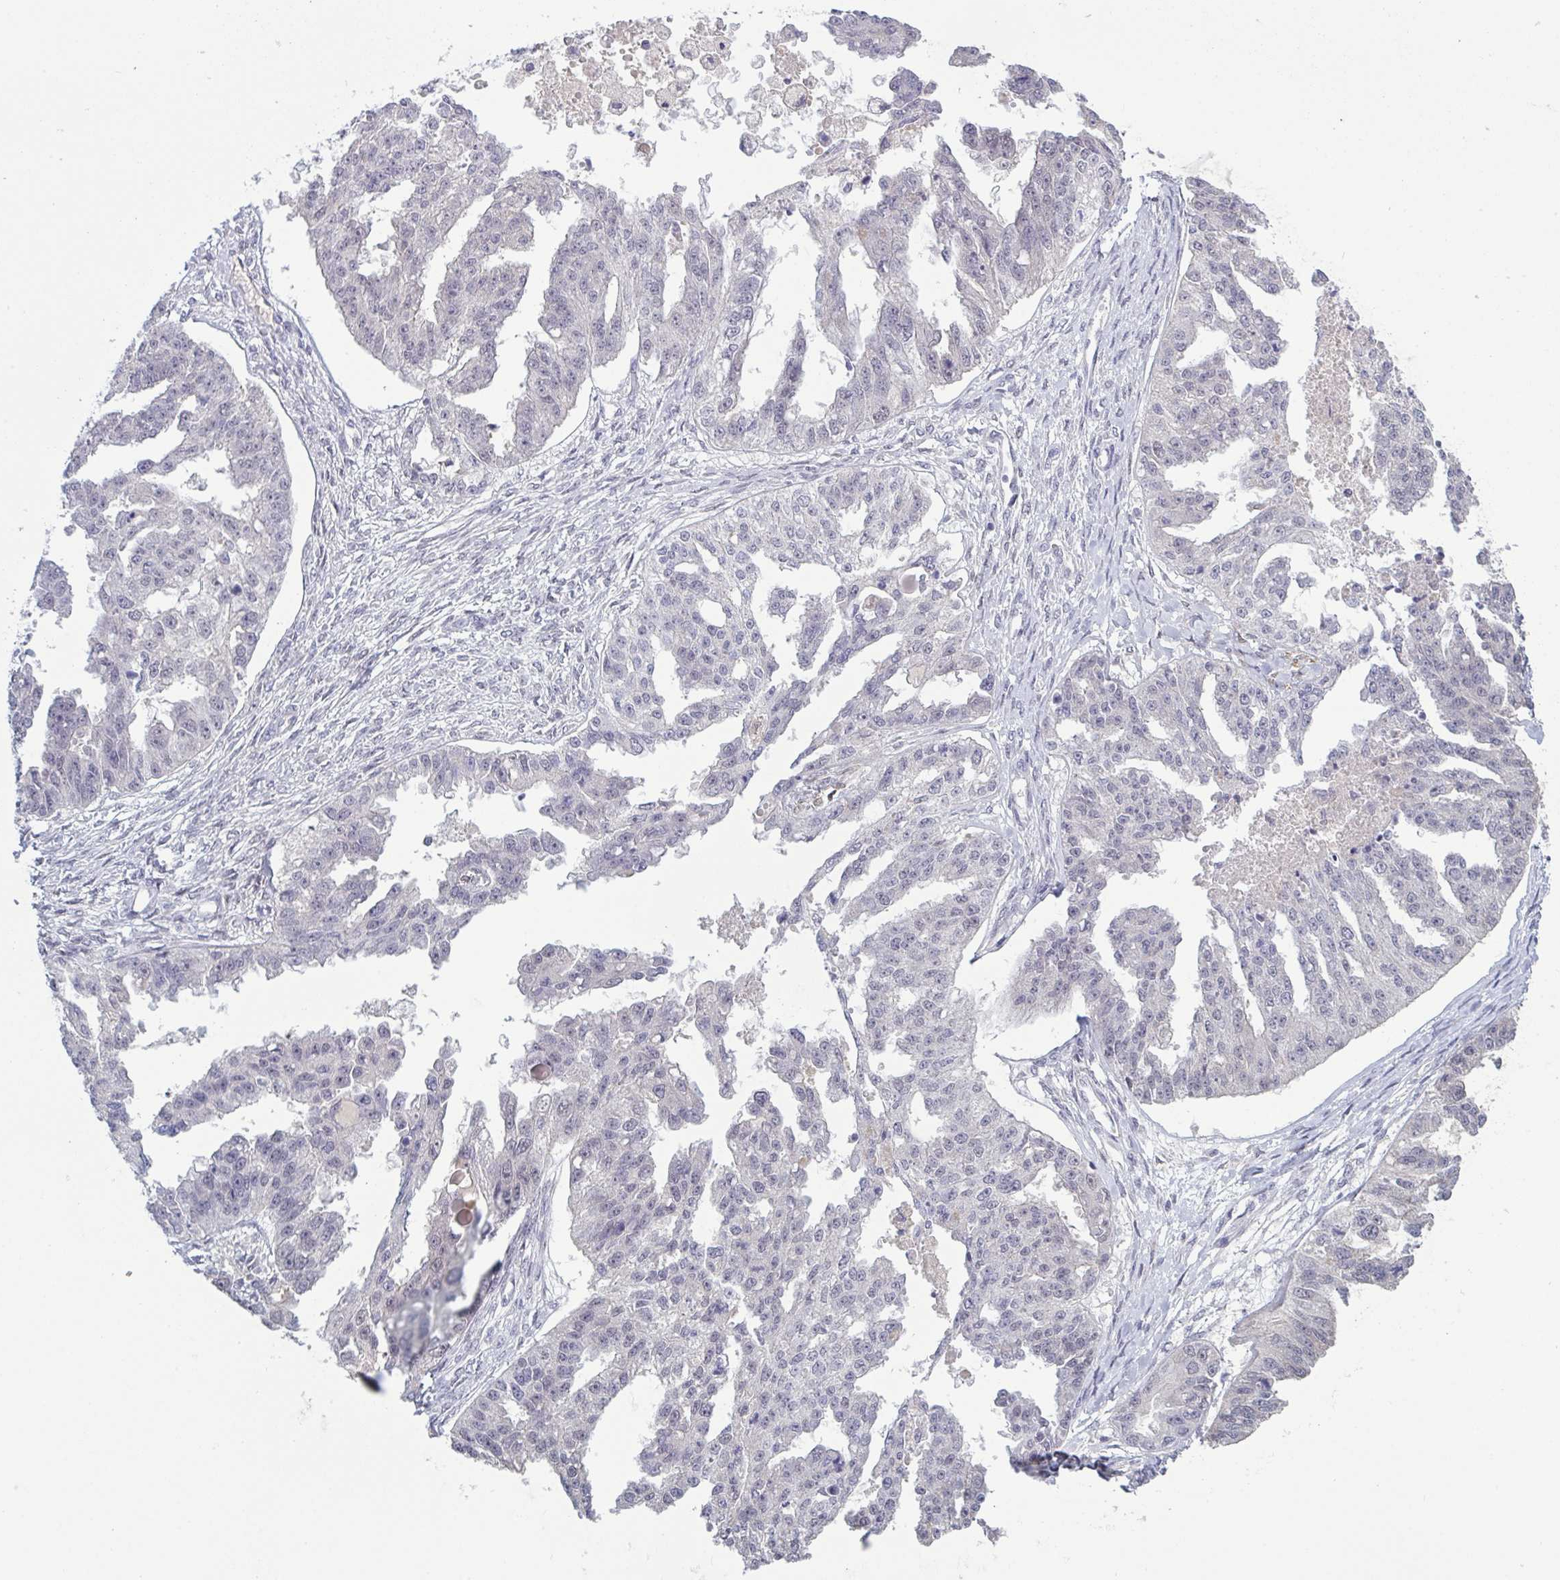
{"staining": {"intensity": "negative", "quantity": "none", "location": "none"}, "tissue": "ovarian cancer", "cell_type": "Tumor cells", "image_type": "cancer", "snomed": [{"axis": "morphology", "description": "Cystadenocarcinoma, serous, NOS"}, {"axis": "topography", "description": "Ovary"}], "caption": "Tumor cells show no significant protein expression in serous cystadenocarcinoma (ovarian).", "gene": "ZNF784", "patient": {"sex": "female", "age": 58}}